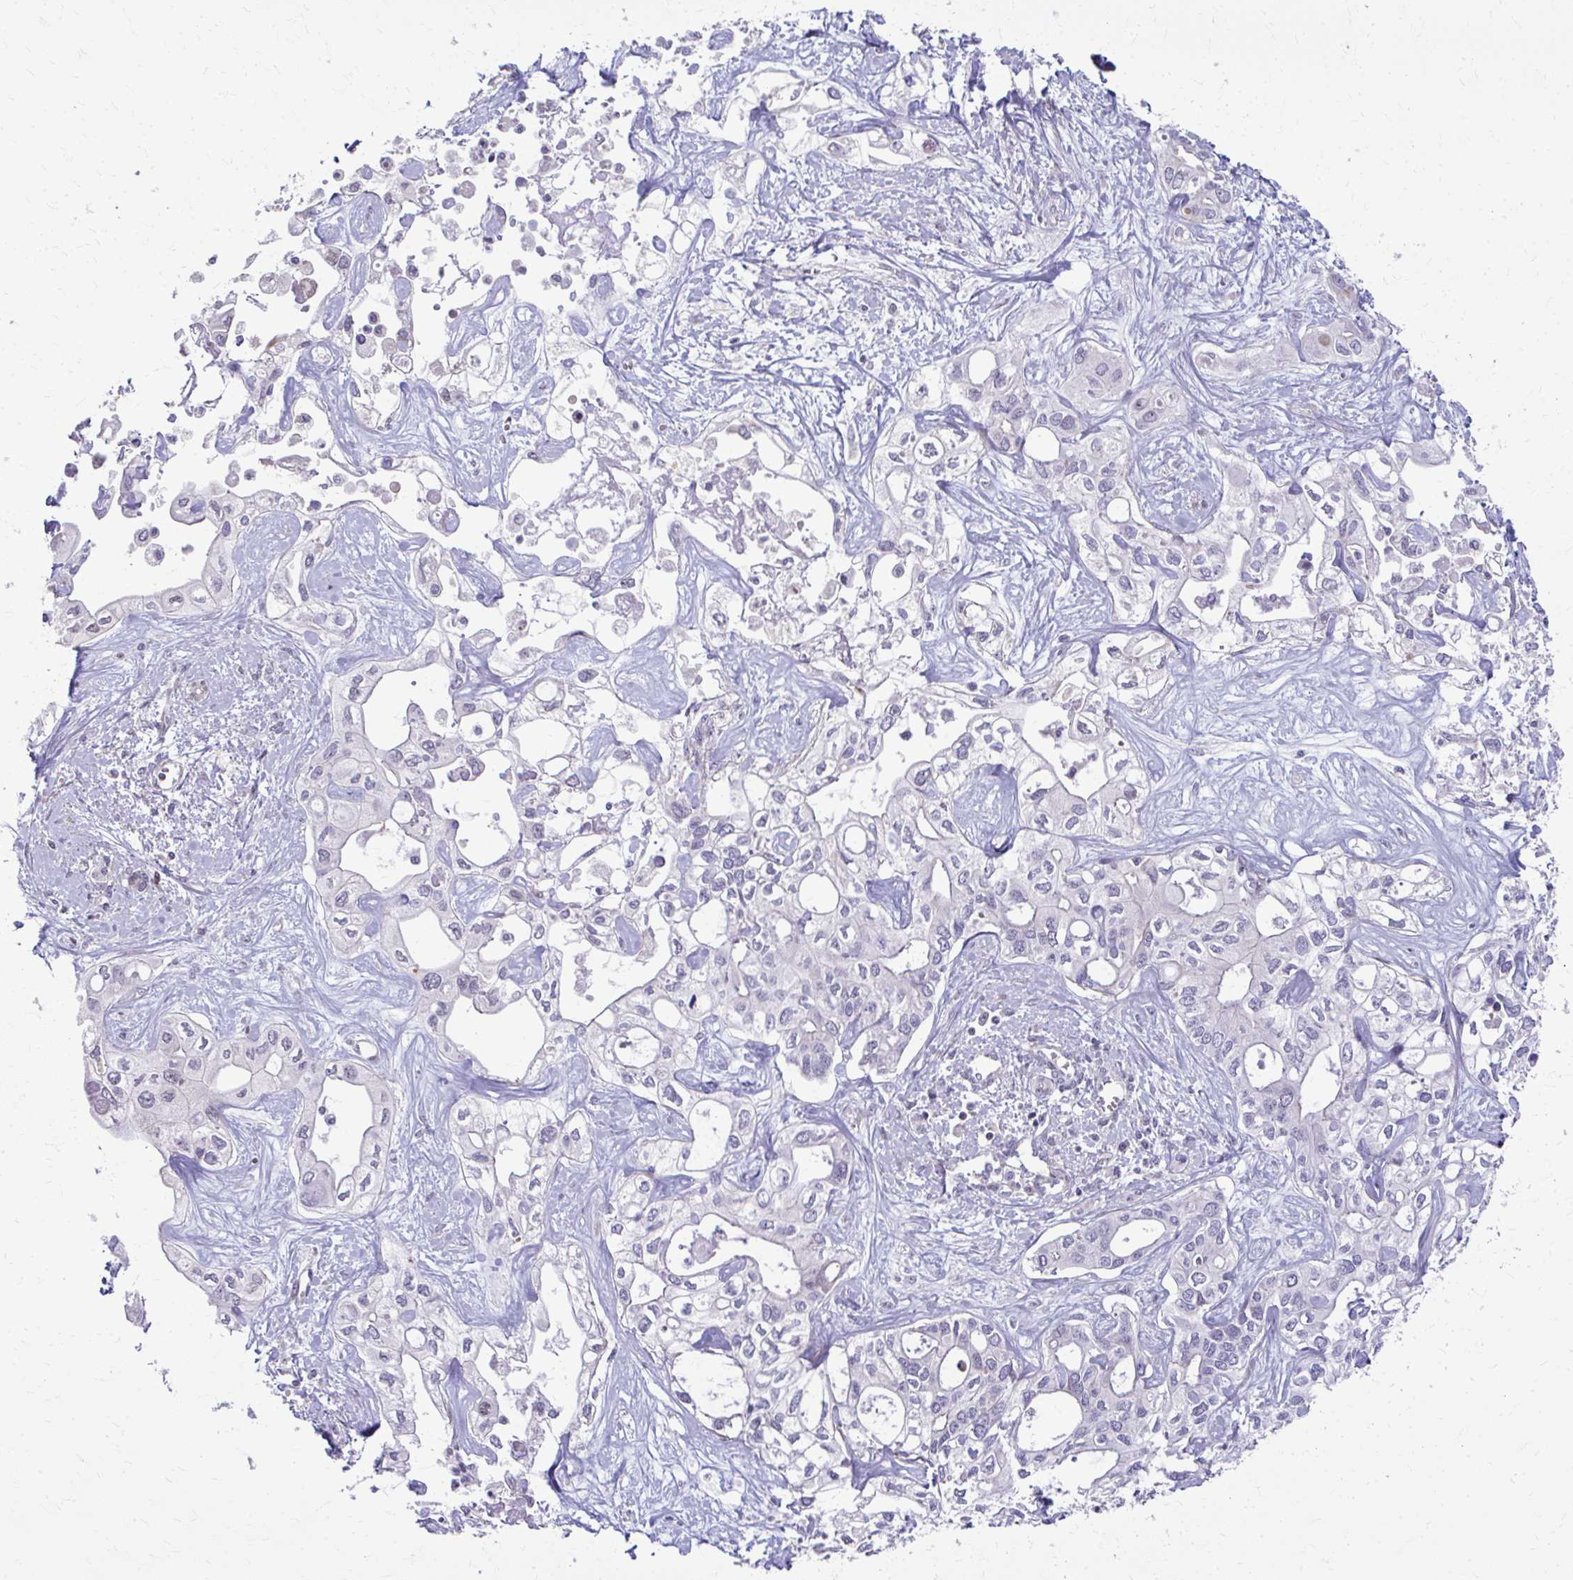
{"staining": {"intensity": "negative", "quantity": "none", "location": "none"}, "tissue": "liver cancer", "cell_type": "Tumor cells", "image_type": "cancer", "snomed": [{"axis": "morphology", "description": "Cholangiocarcinoma"}, {"axis": "topography", "description": "Liver"}], "caption": "Liver cancer was stained to show a protein in brown. There is no significant positivity in tumor cells. (Stains: DAB IHC with hematoxylin counter stain, Microscopy: brightfield microscopy at high magnification).", "gene": "MAF1", "patient": {"sex": "female", "age": 64}}